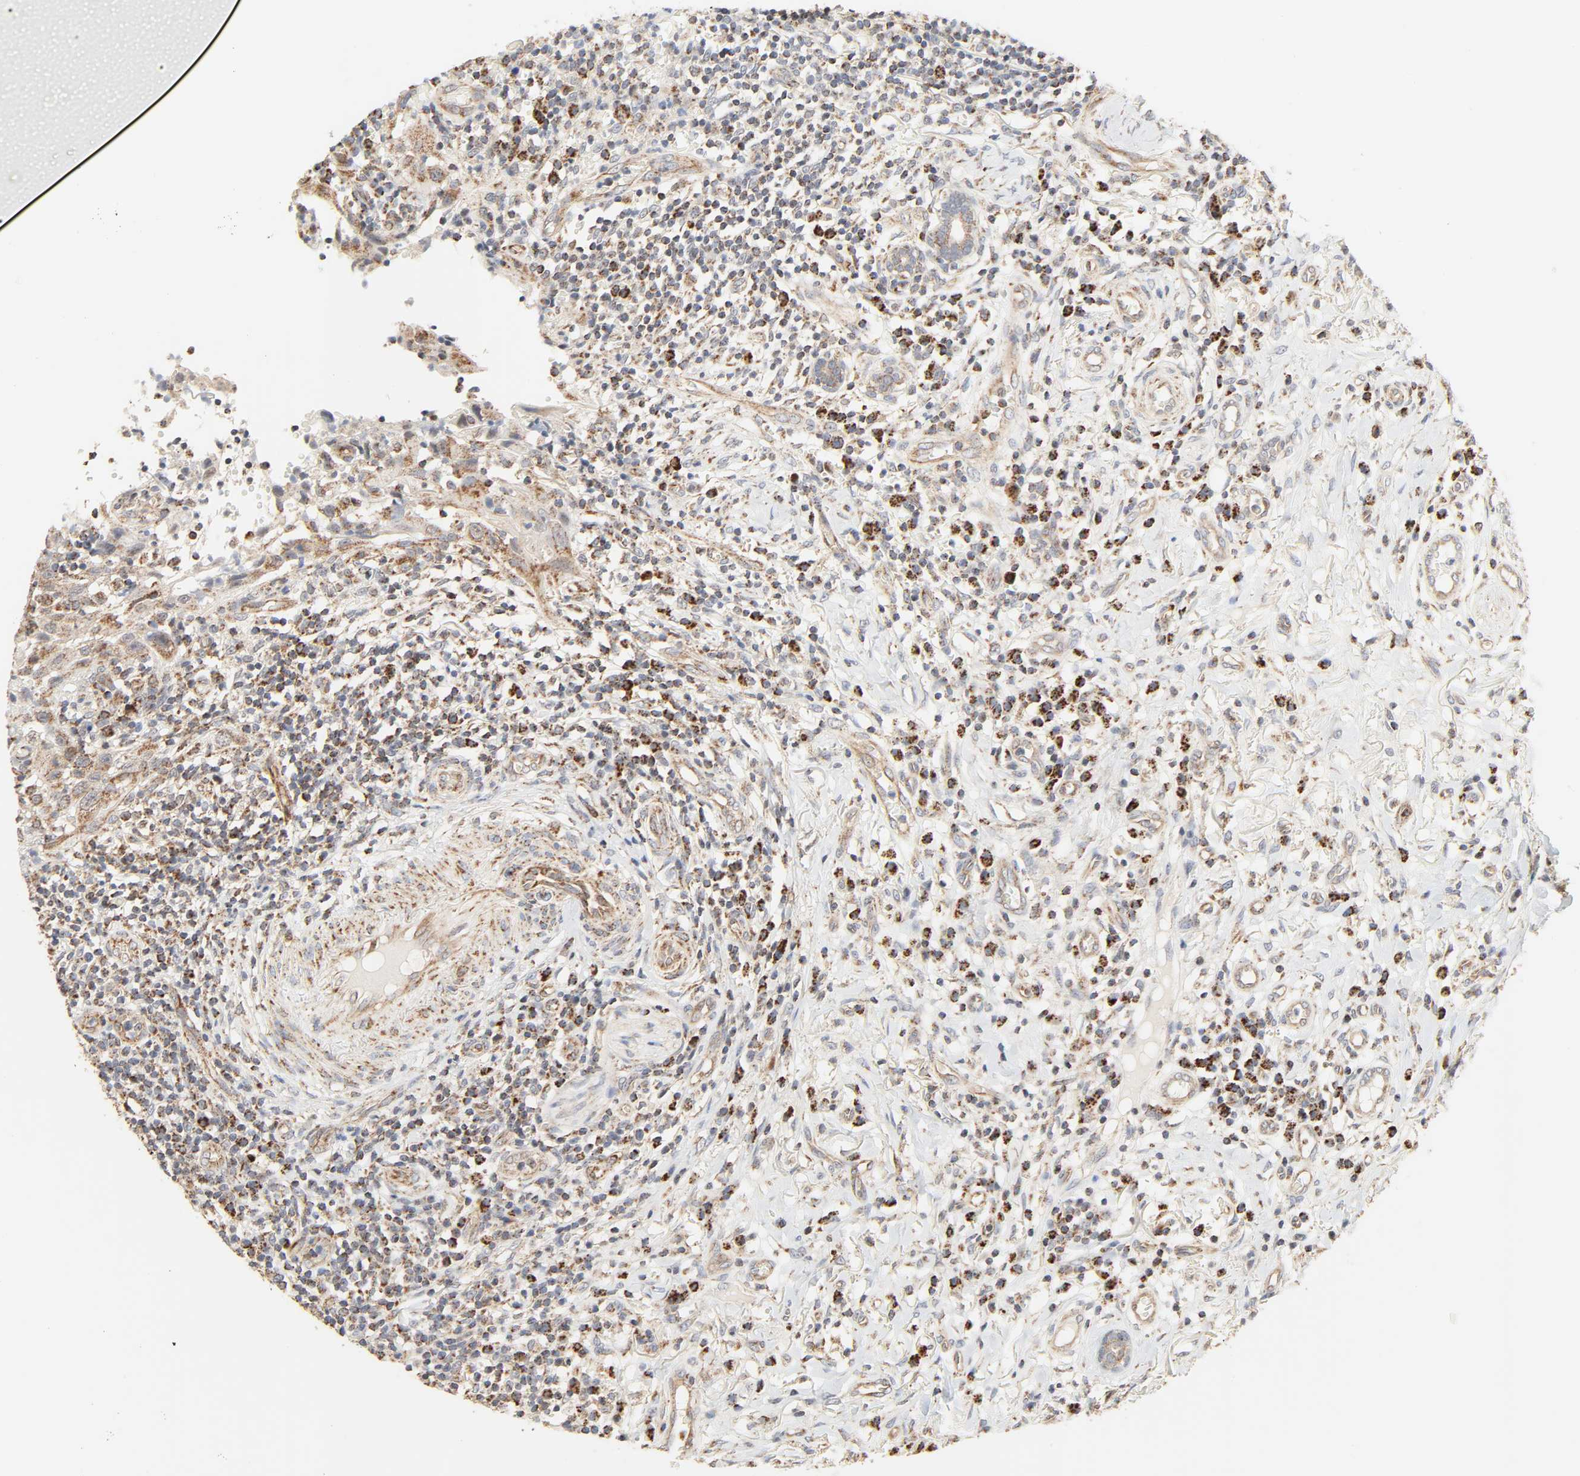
{"staining": {"intensity": "moderate", "quantity": ">75%", "location": "cytoplasmic/membranous"}, "tissue": "thyroid cancer", "cell_type": "Tumor cells", "image_type": "cancer", "snomed": [{"axis": "morphology", "description": "Carcinoma, NOS"}, {"axis": "topography", "description": "Thyroid gland"}], "caption": "Thyroid cancer stained with a protein marker displays moderate staining in tumor cells.", "gene": "ZMAT5", "patient": {"sex": "female", "age": 77}}